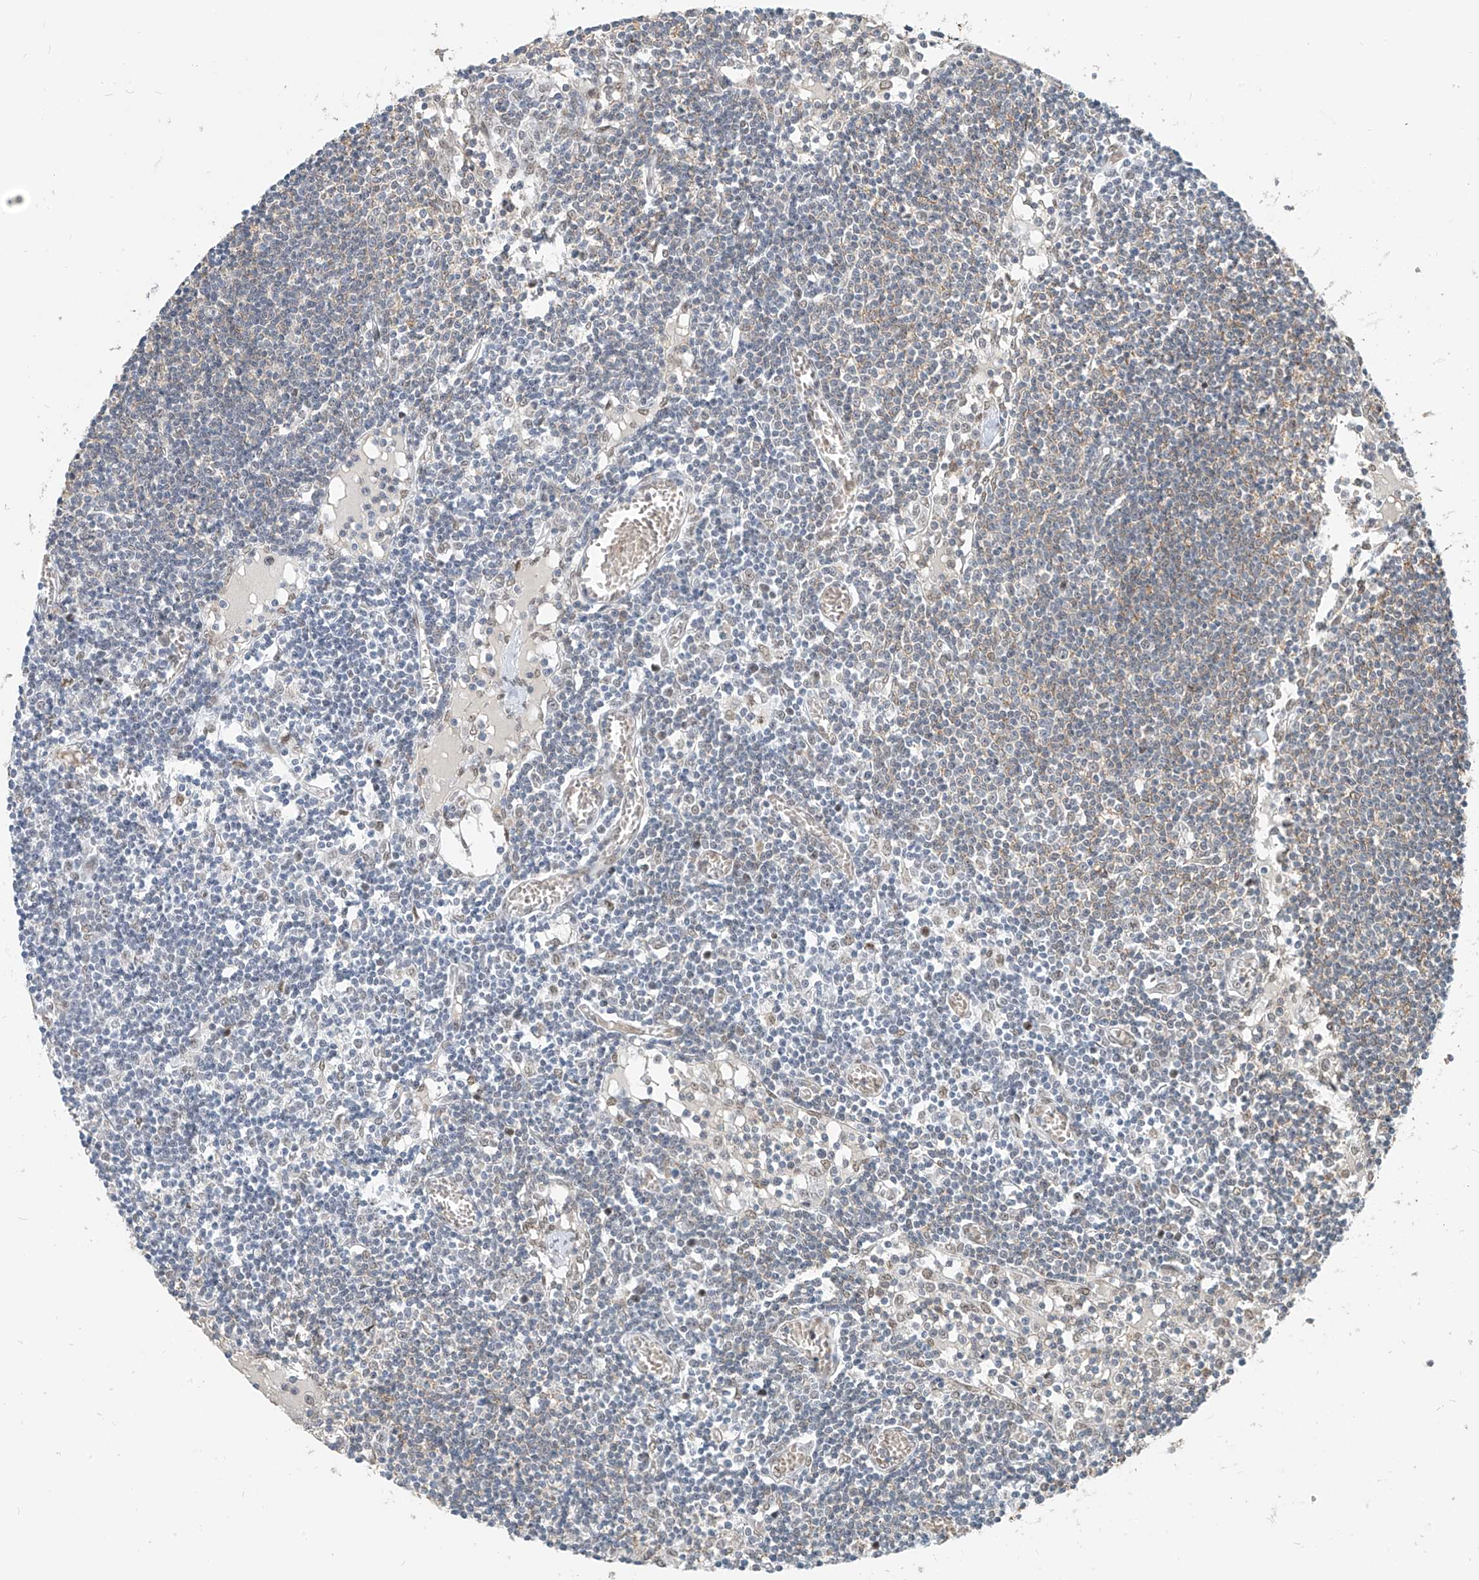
{"staining": {"intensity": "weak", "quantity": "25%-75%", "location": "nuclear"}, "tissue": "lymph node", "cell_type": "Germinal center cells", "image_type": "normal", "snomed": [{"axis": "morphology", "description": "Normal tissue, NOS"}, {"axis": "topography", "description": "Lymph node"}], "caption": "Immunohistochemical staining of normal lymph node exhibits 25%-75% levels of weak nuclear protein expression in about 25%-75% of germinal center cells.", "gene": "MCM9", "patient": {"sex": "female", "age": 11}}